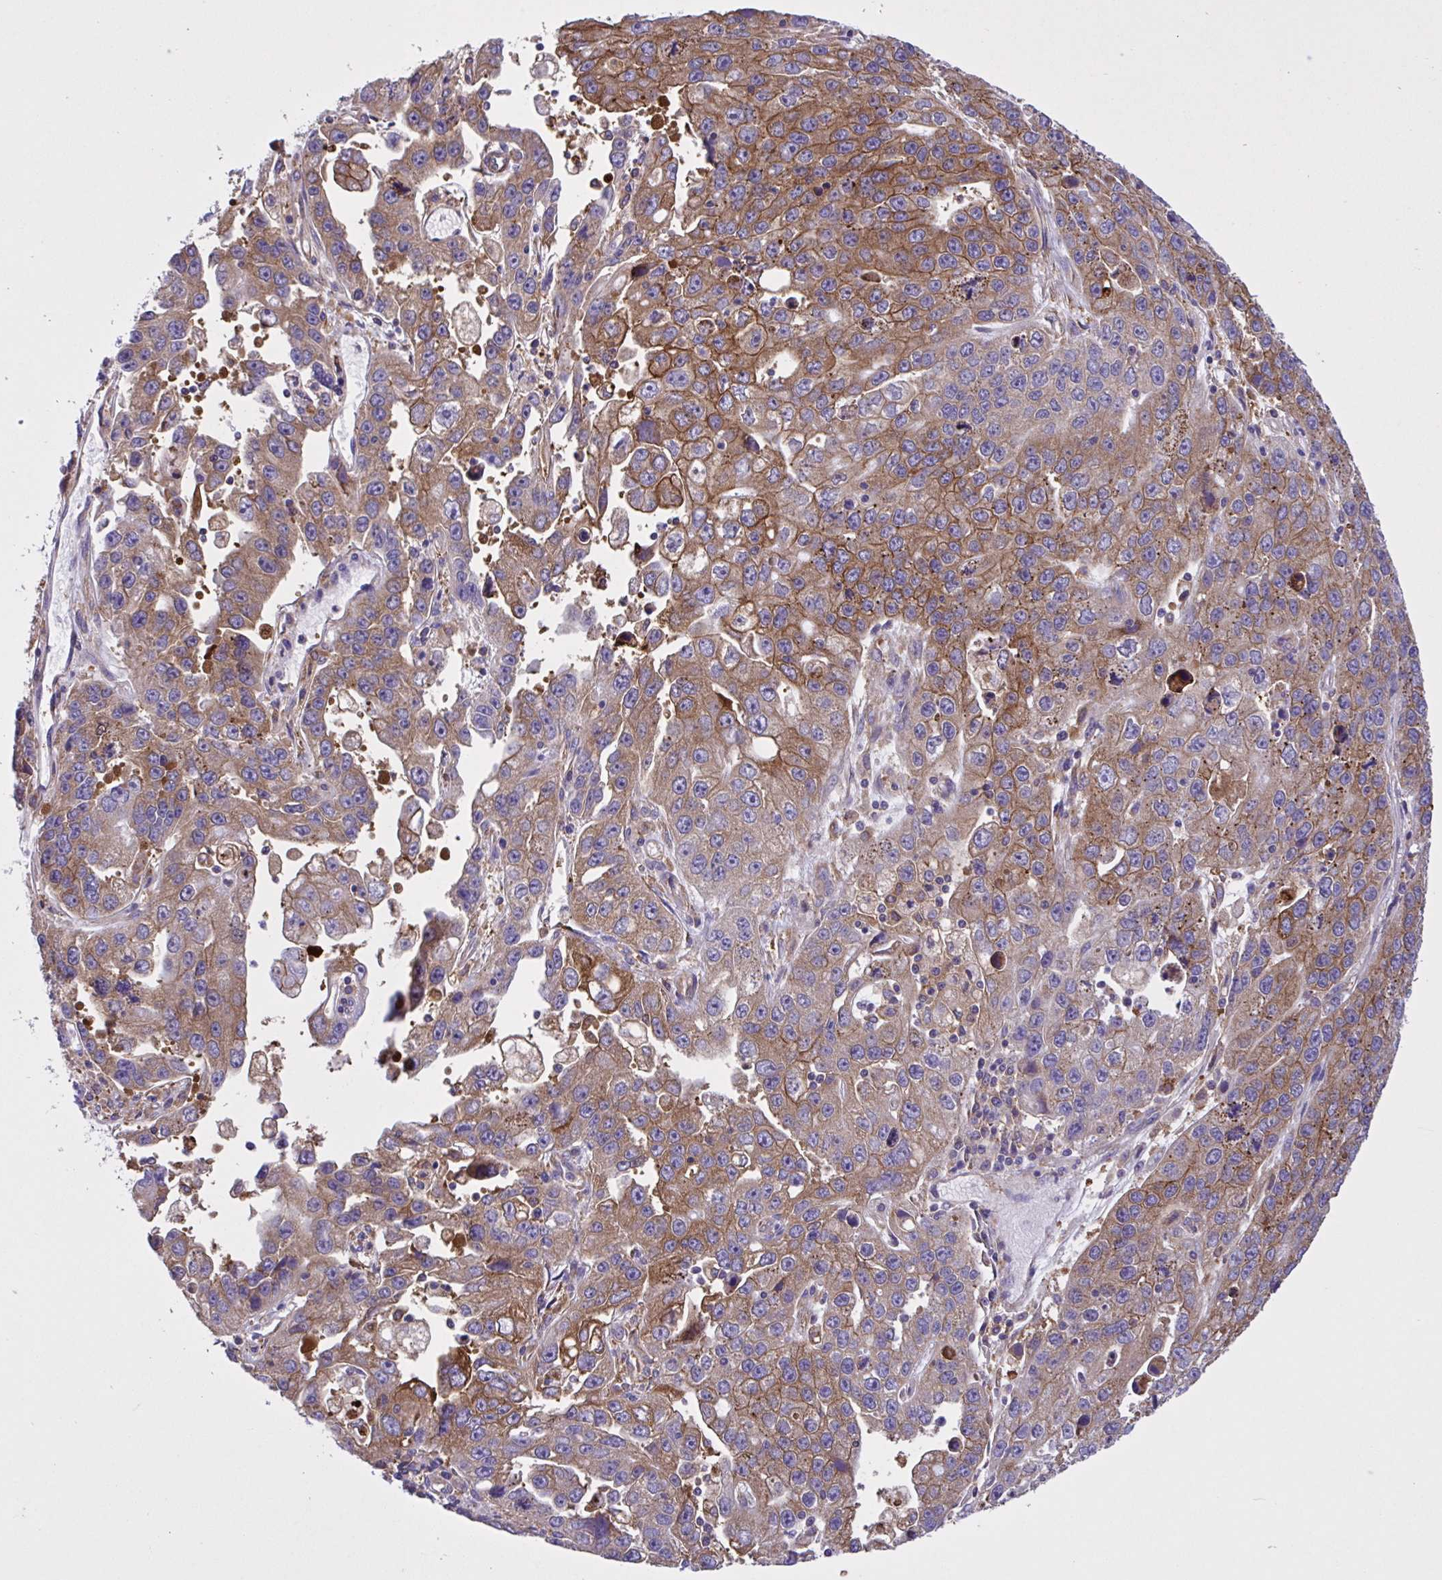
{"staining": {"intensity": "strong", "quantity": ">75%", "location": "cytoplasmic/membranous"}, "tissue": "endometrial cancer", "cell_type": "Tumor cells", "image_type": "cancer", "snomed": [{"axis": "morphology", "description": "Adenocarcinoma, NOS"}, {"axis": "topography", "description": "Uterus"}], "caption": "There is high levels of strong cytoplasmic/membranous expression in tumor cells of adenocarcinoma (endometrial), as demonstrated by immunohistochemical staining (brown color).", "gene": "OR51M1", "patient": {"sex": "female", "age": 62}}